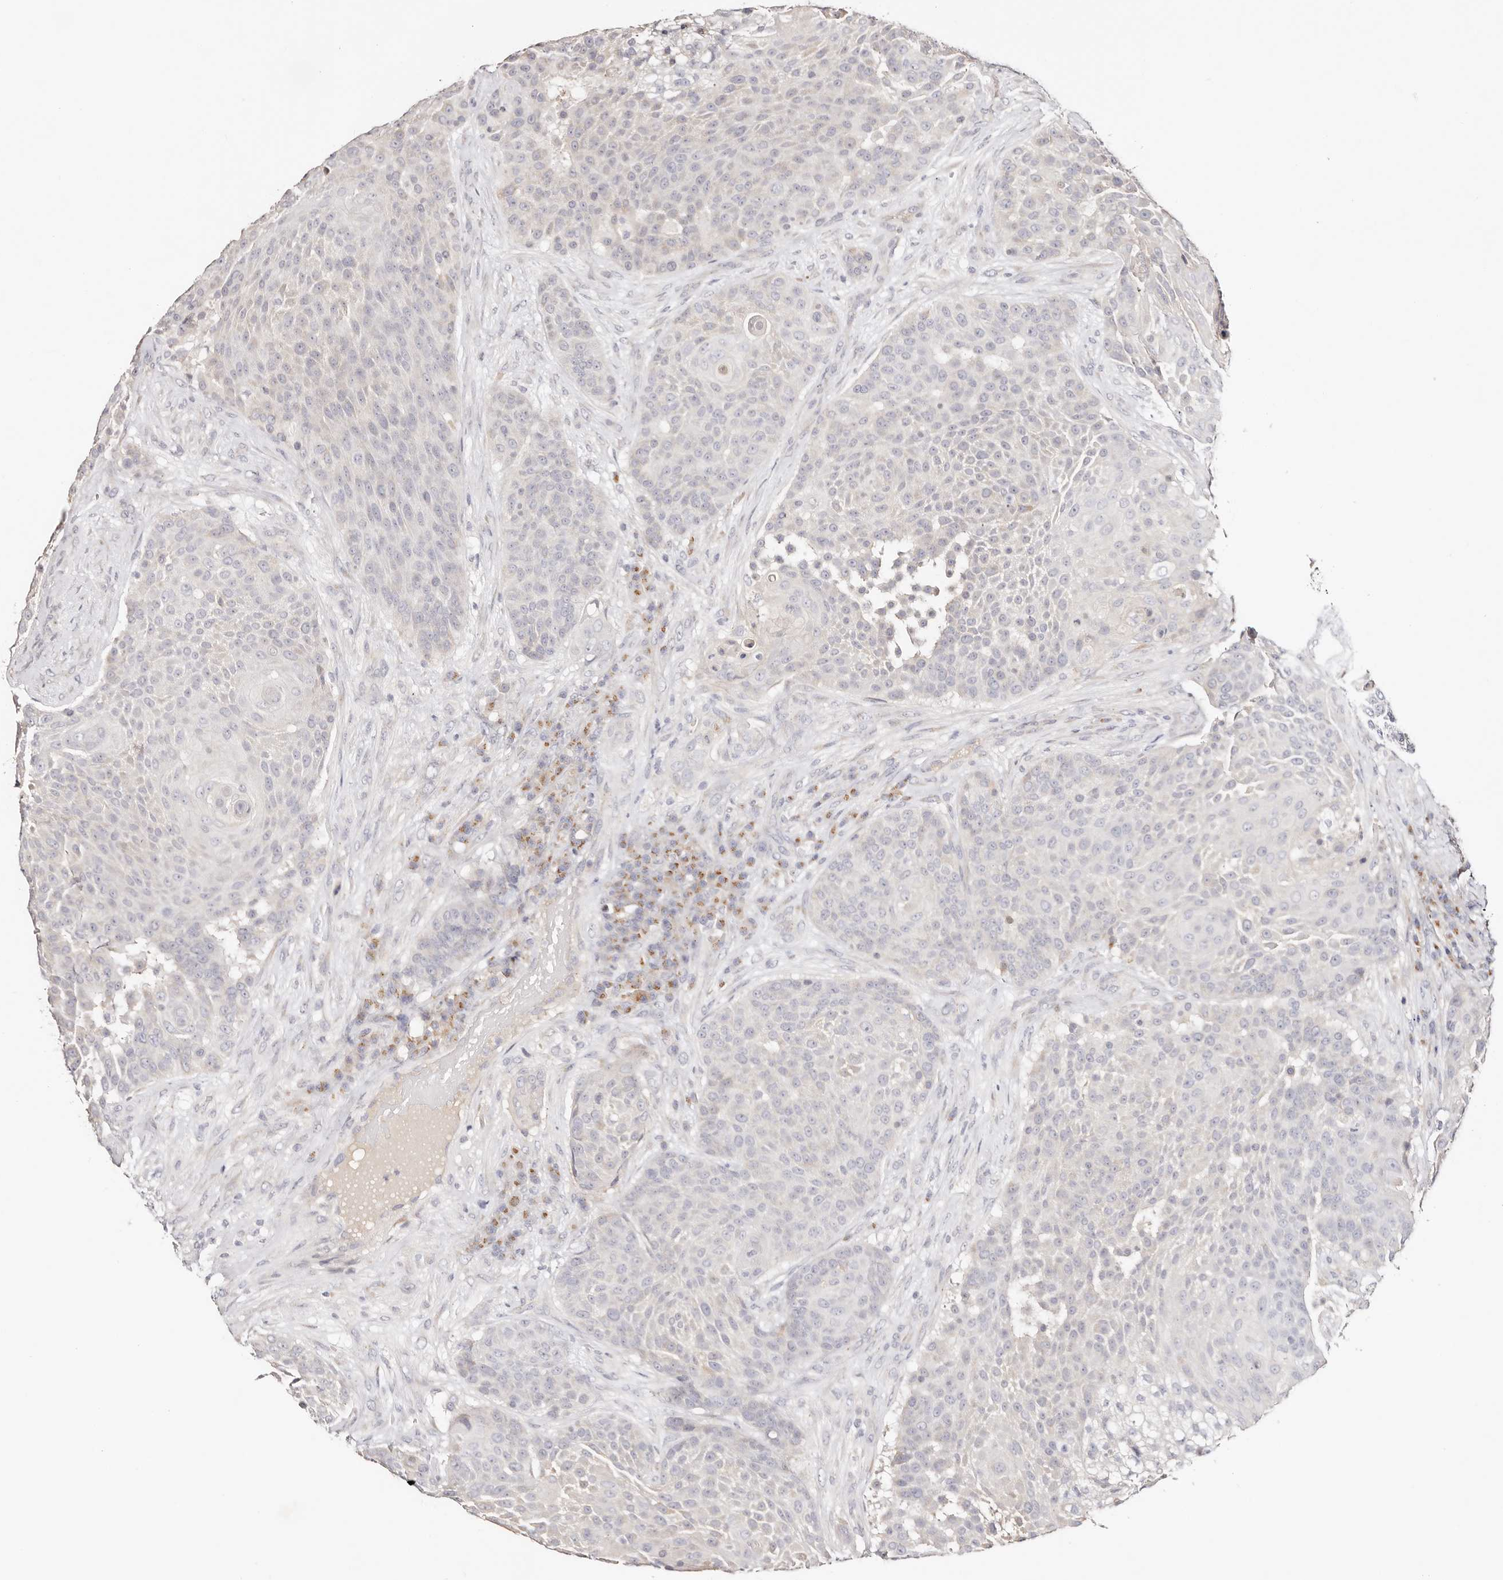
{"staining": {"intensity": "negative", "quantity": "none", "location": "none"}, "tissue": "urothelial cancer", "cell_type": "Tumor cells", "image_type": "cancer", "snomed": [{"axis": "morphology", "description": "Urothelial carcinoma, High grade"}, {"axis": "topography", "description": "Urinary bladder"}], "caption": "Immunohistochemical staining of urothelial cancer shows no significant staining in tumor cells.", "gene": "DNASE1", "patient": {"sex": "female", "age": 63}}